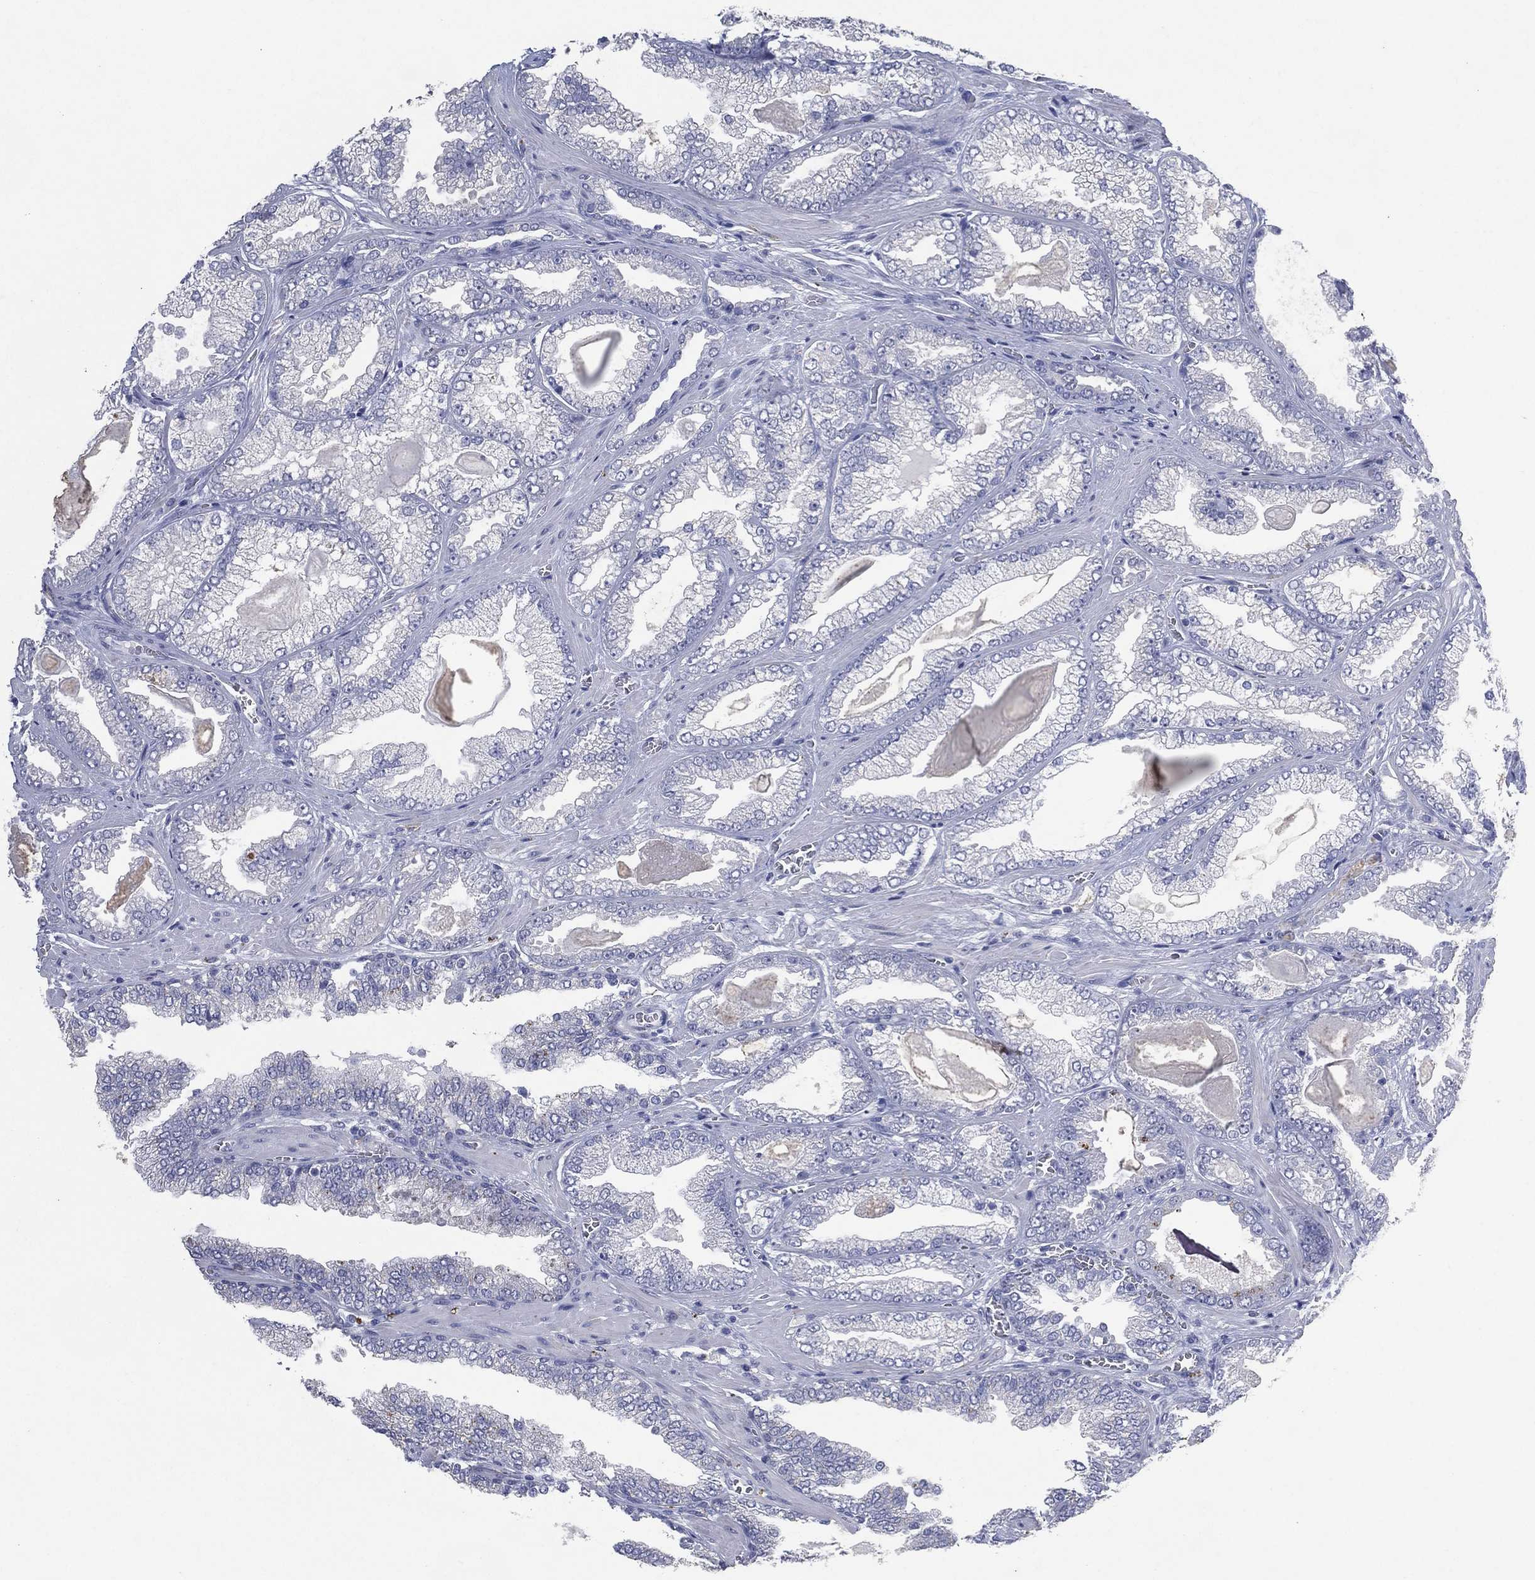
{"staining": {"intensity": "negative", "quantity": "none", "location": "none"}, "tissue": "prostate cancer", "cell_type": "Tumor cells", "image_type": "cancer", "snomed": [{"axis": "morphology", "description": "Adenocarcinoma, Low grade"}, {"axis": "topography", "description": "Prostate"}], "caption": "A high-resolution histopathology image shows immunohistochemistry staining of adenocarcinoma (low-grade) (prostate), which displays no significant staining in tumor cells.", "gene": "FSCN2", "patient": {"sex": "male", "age": 57}}